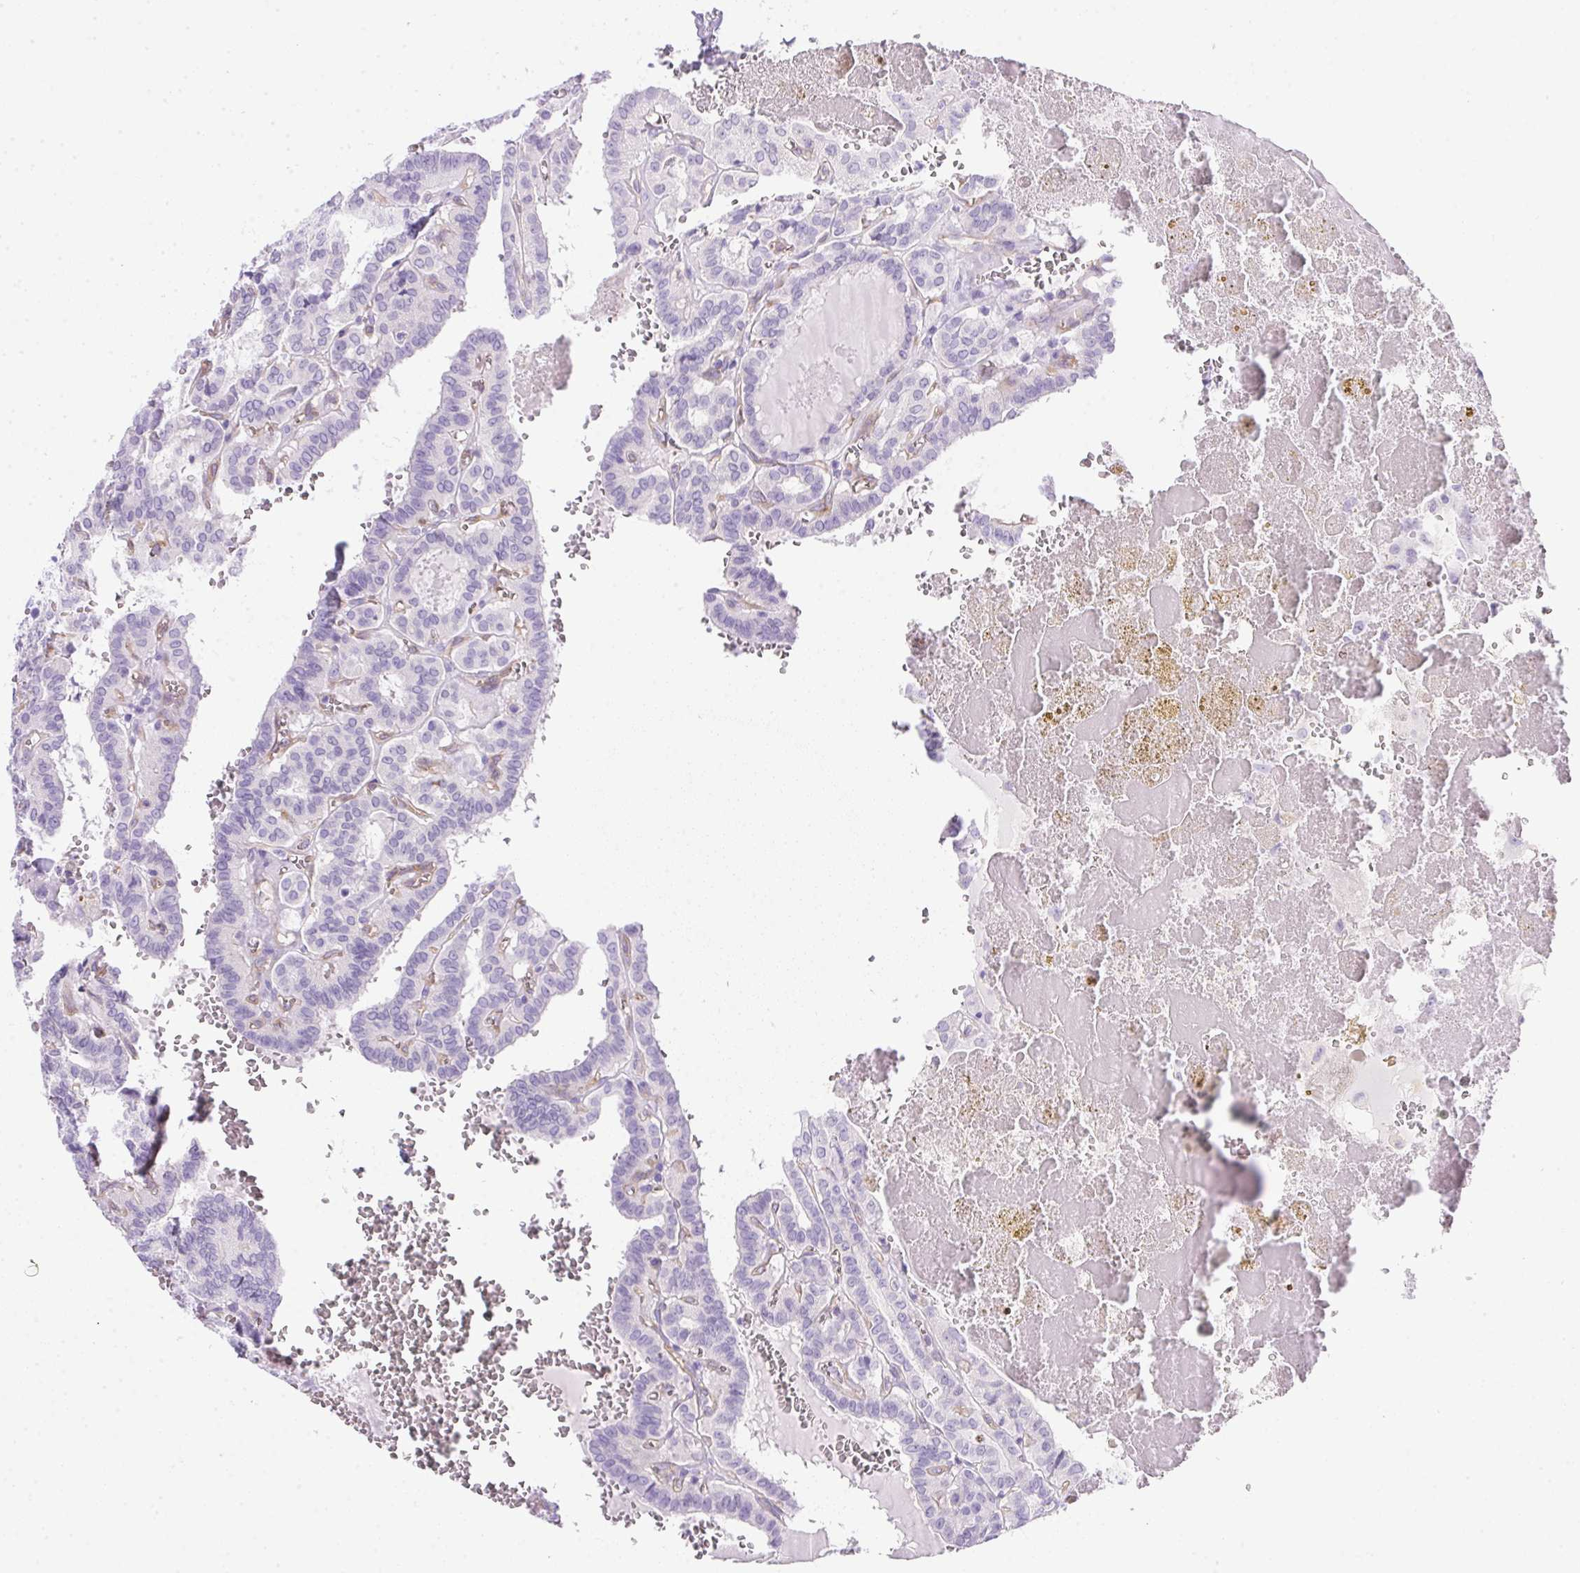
{"staining": {"intensity": "negative", "quantity": "none", "location": "none"}, "tissue": "thyroid cancer", "cell_type": "Tumor cells", "image_type": "cancer", "snomed": [{"axis": "morphology", "description": "Papillary adenocarcinoma, NOS"}, {"axis": "topography", "description": "Thyroid gland"}], "caption": "The image shows no significant positivity in tumor cells of thyroid papillary adenocarcinoma.", "gene": "SPACA5B", "patient": {"sex": "female", "age": 21}}